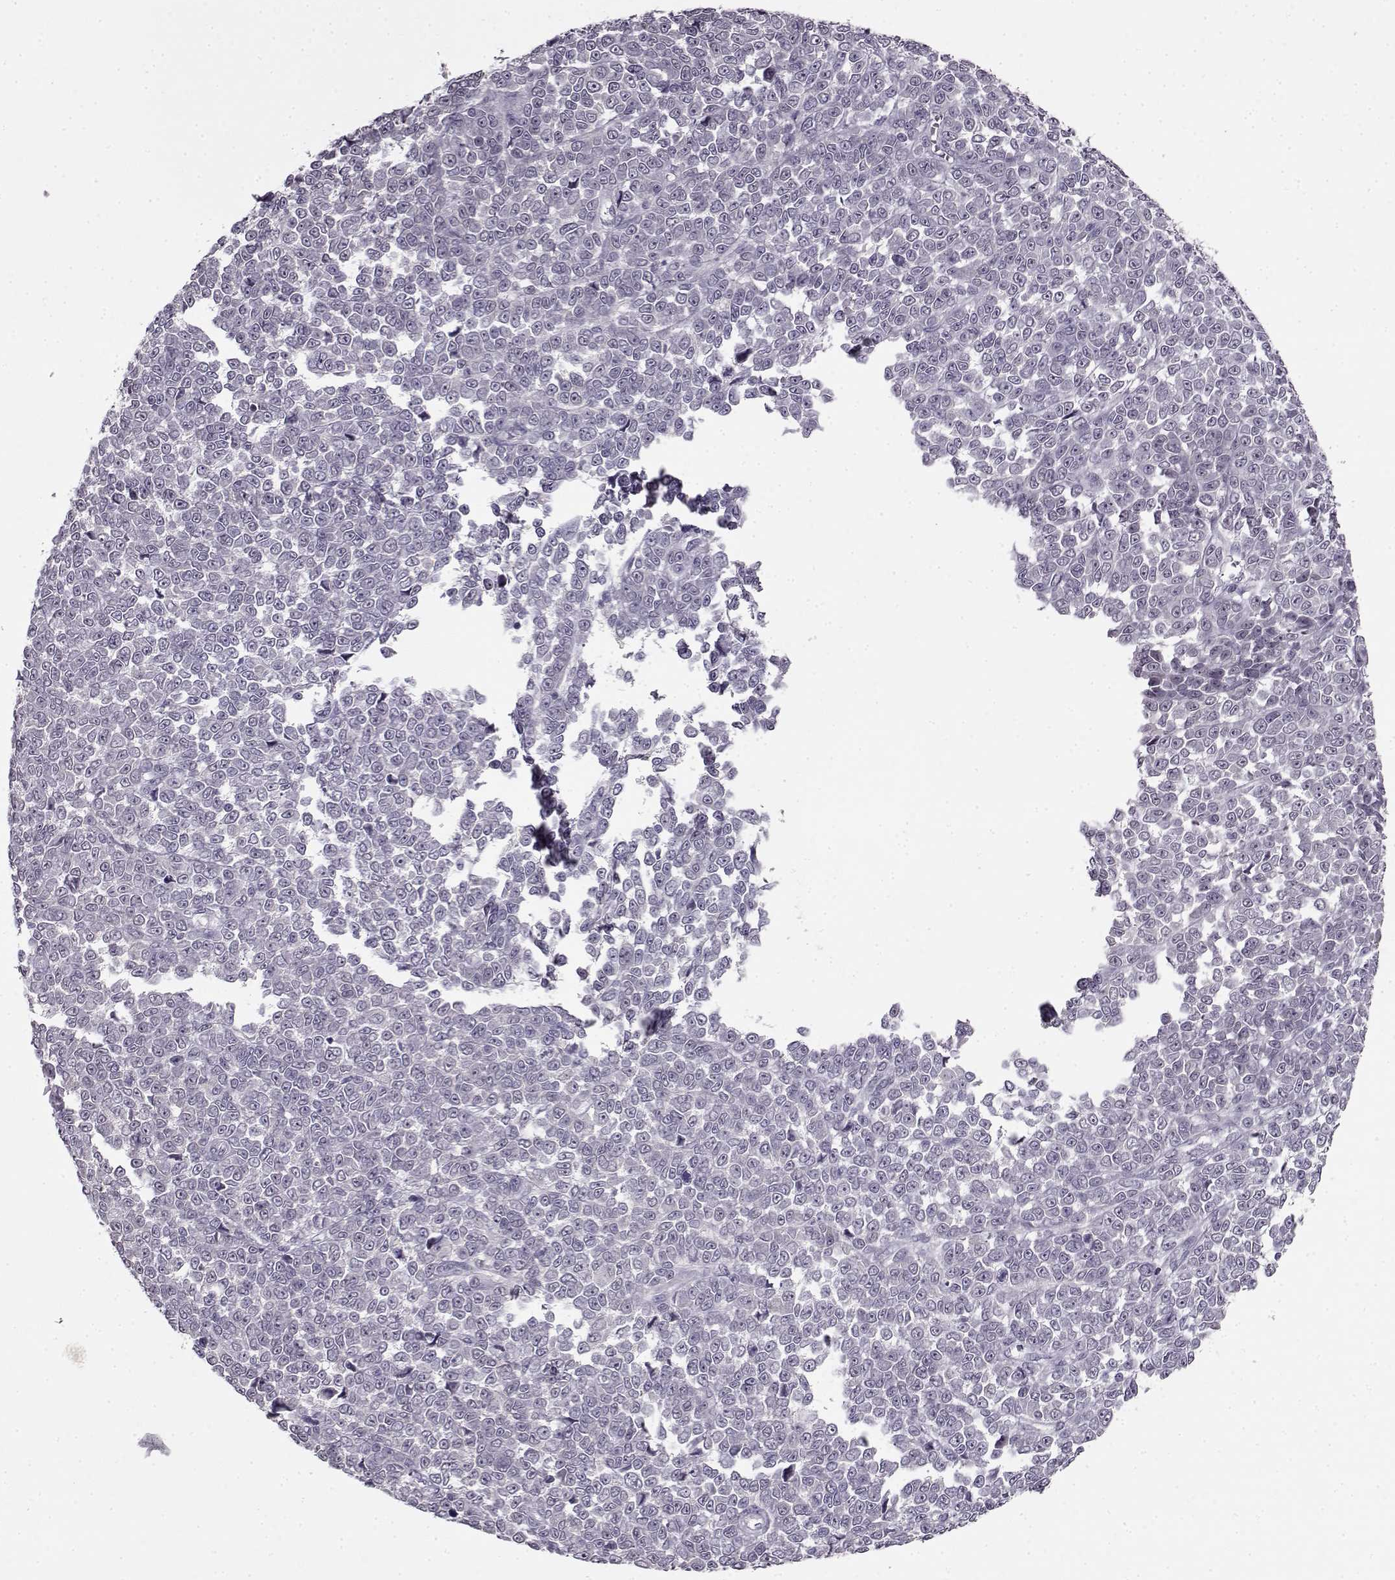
{"staining": {"intensity": "negative", "quantity": "none", "location": "none"}, "tissue": "melanoma", "cell_type": "Tumor cells", "image_type": "cancer", "snomed": [{"axis": "morphology", "description": "Malignant melanoma, NOS"}, {"axis": "topography", "description": "Skin"}], "caption": "High power microscopy histopathology image of an immunohistochemistry photomicrograph of malignant melanoma, revealing no significant staining in tumor cells. (Brightfield microscopy of DAB immunohistochemistry (IHC) at high magnification).", "gene": "RP1L1", "patient": {"sex": "female", "age": 95}}